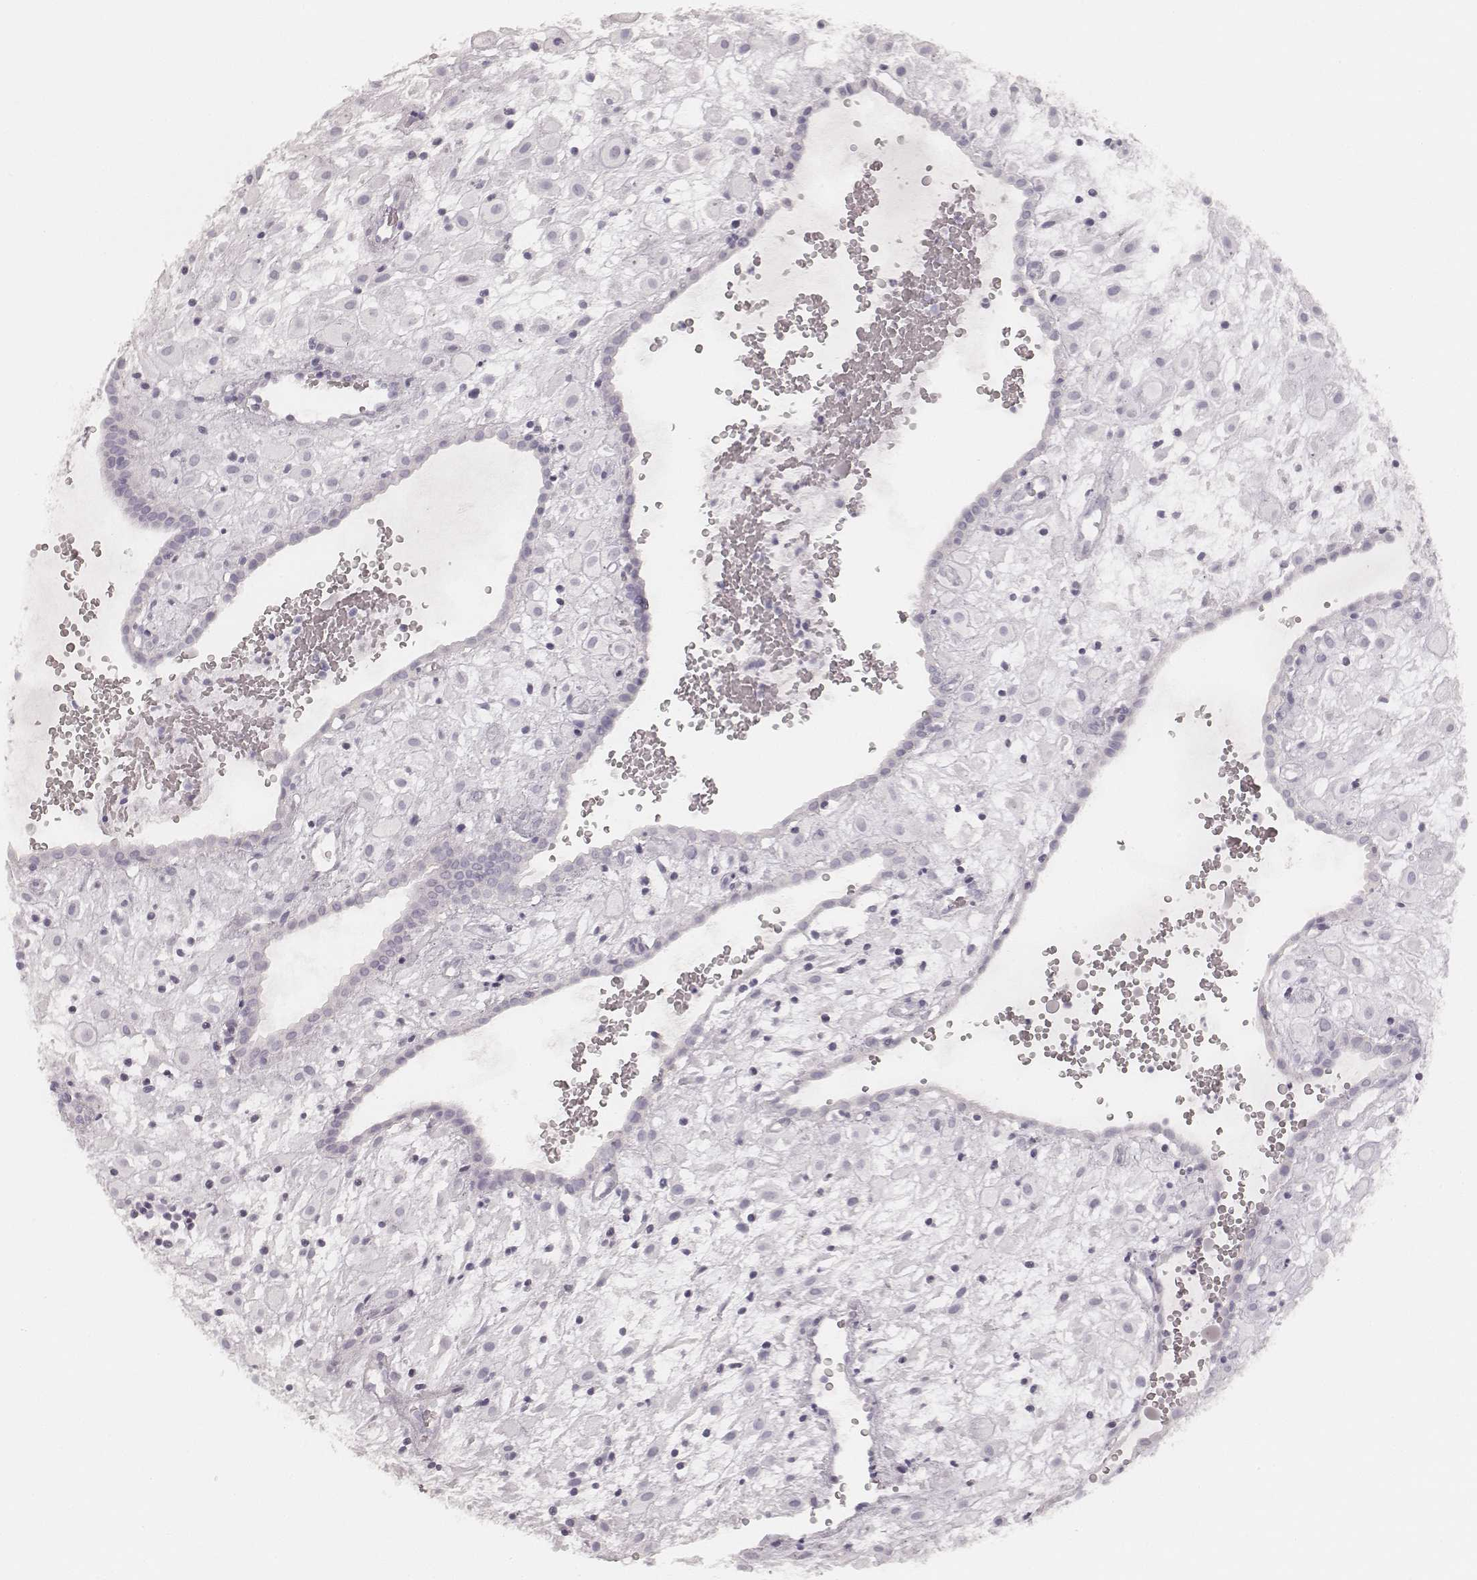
{"staining": {"intensity": "negative", "quantity": "none", "location": "none"}, "tissue": "placenta", "cell_type": "Decidual cells", "image_type": "normal", "snomed": [{"axis": "morphology", "description": "Normal tissue, NOS"}, {"axis": "topography", "description": "Placenta"}], "caption": "This micrograph is of unremarkable placenta stained with immunohistochemistry to label a protein in brown with the nuclei are counter-stained blue. There is no staining in decidual cells.", "gene": "KRT72", "patient": {"sex": "female", "age": 24}}